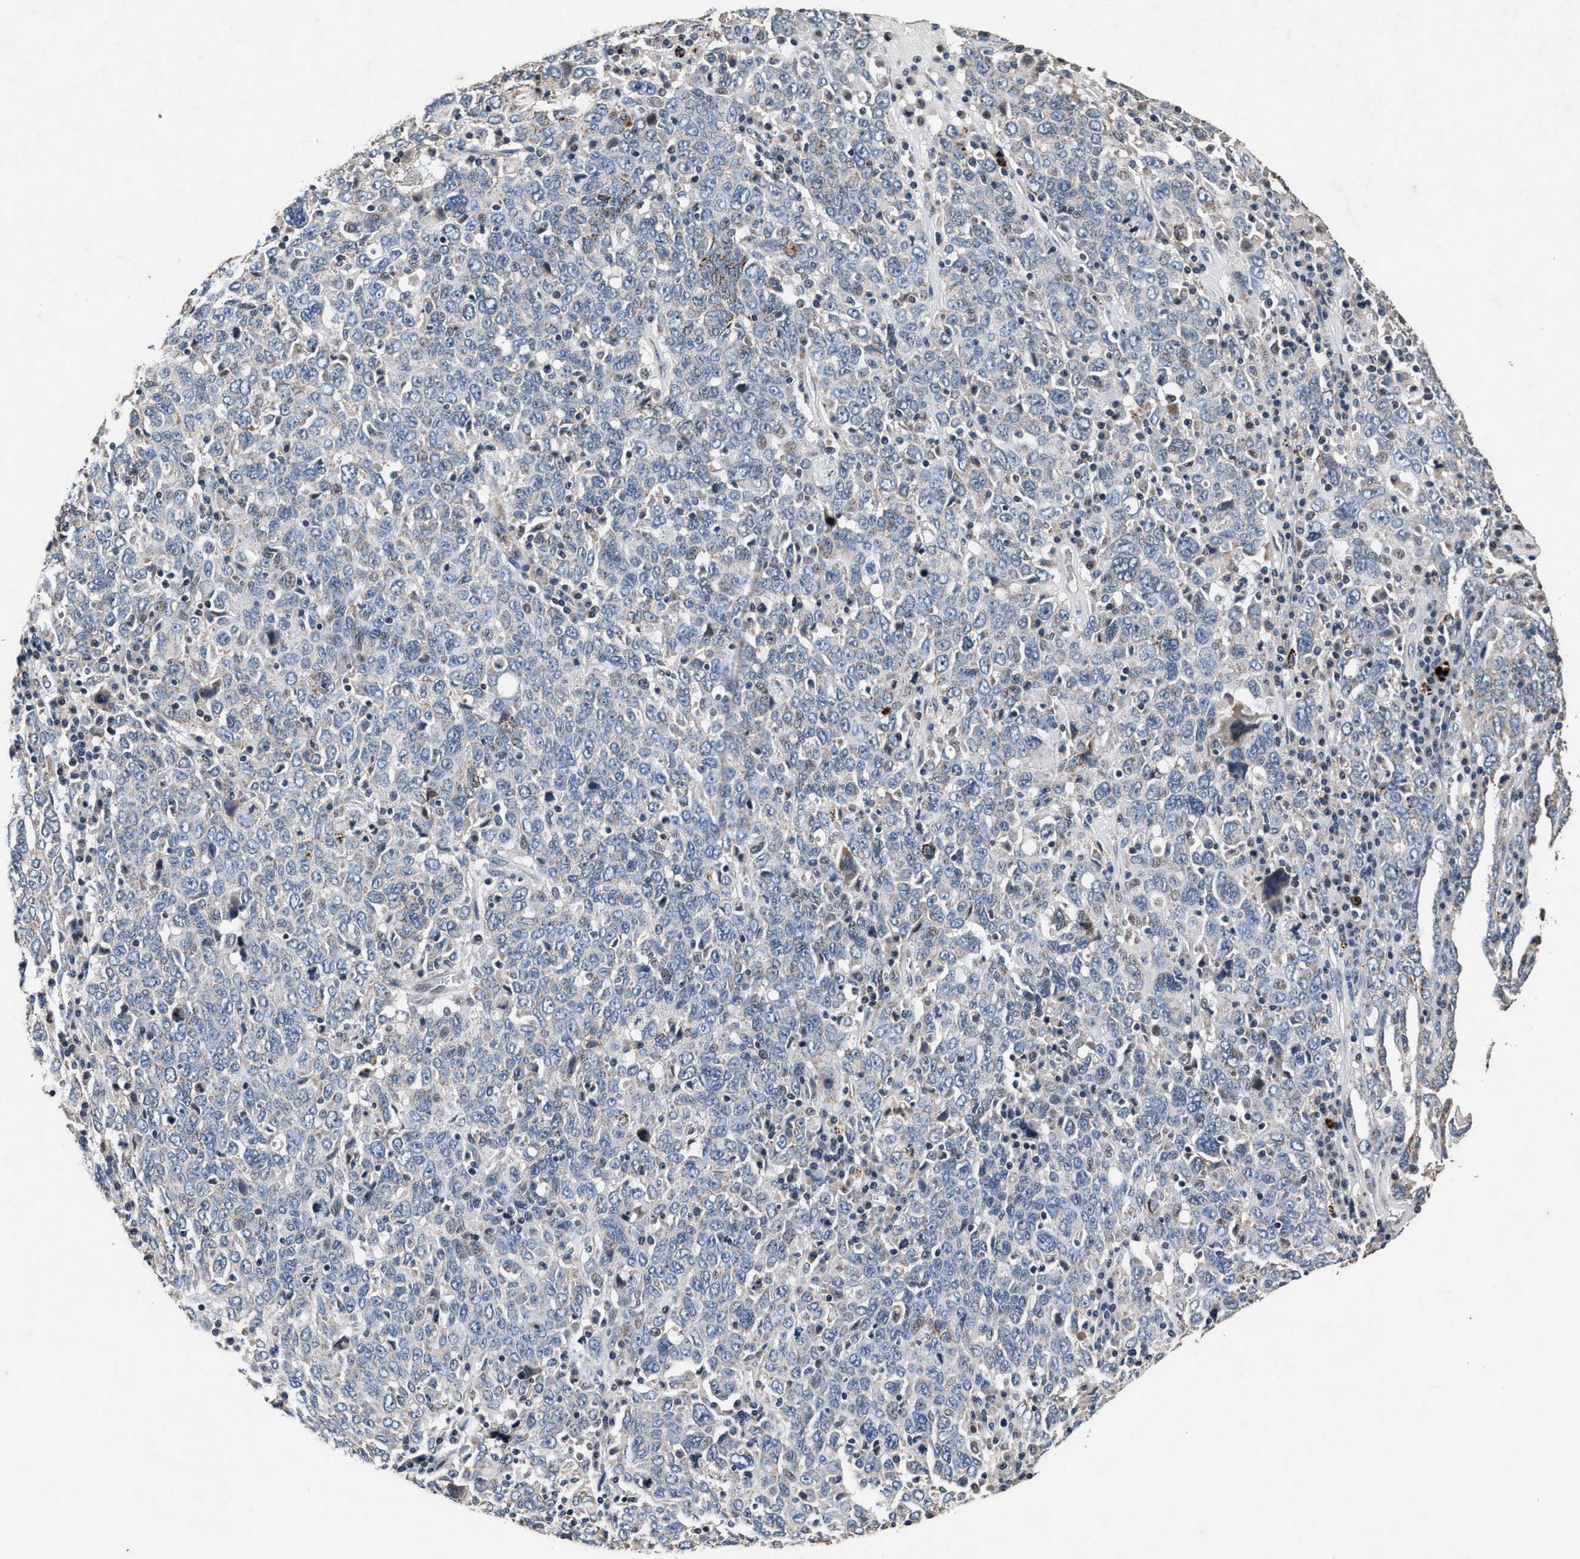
{"staining": {"intensity": "negative", "quantity": "none", "location": "none"}, "tissue": "ovarian cancer", "cell_type": "Tumor cells", "image_type": "cancer", "snomed": [{"axis": "morphology", "description": "Carcinoma, endometroid"}, {"axis": "topography", "description": "Ovary"}], "caption": "Tumor cells show no significant staining in ovarian endometroid carcinoma.", "gene": "PKD2L1", "patient": {"sex": "female", "age": 62}}